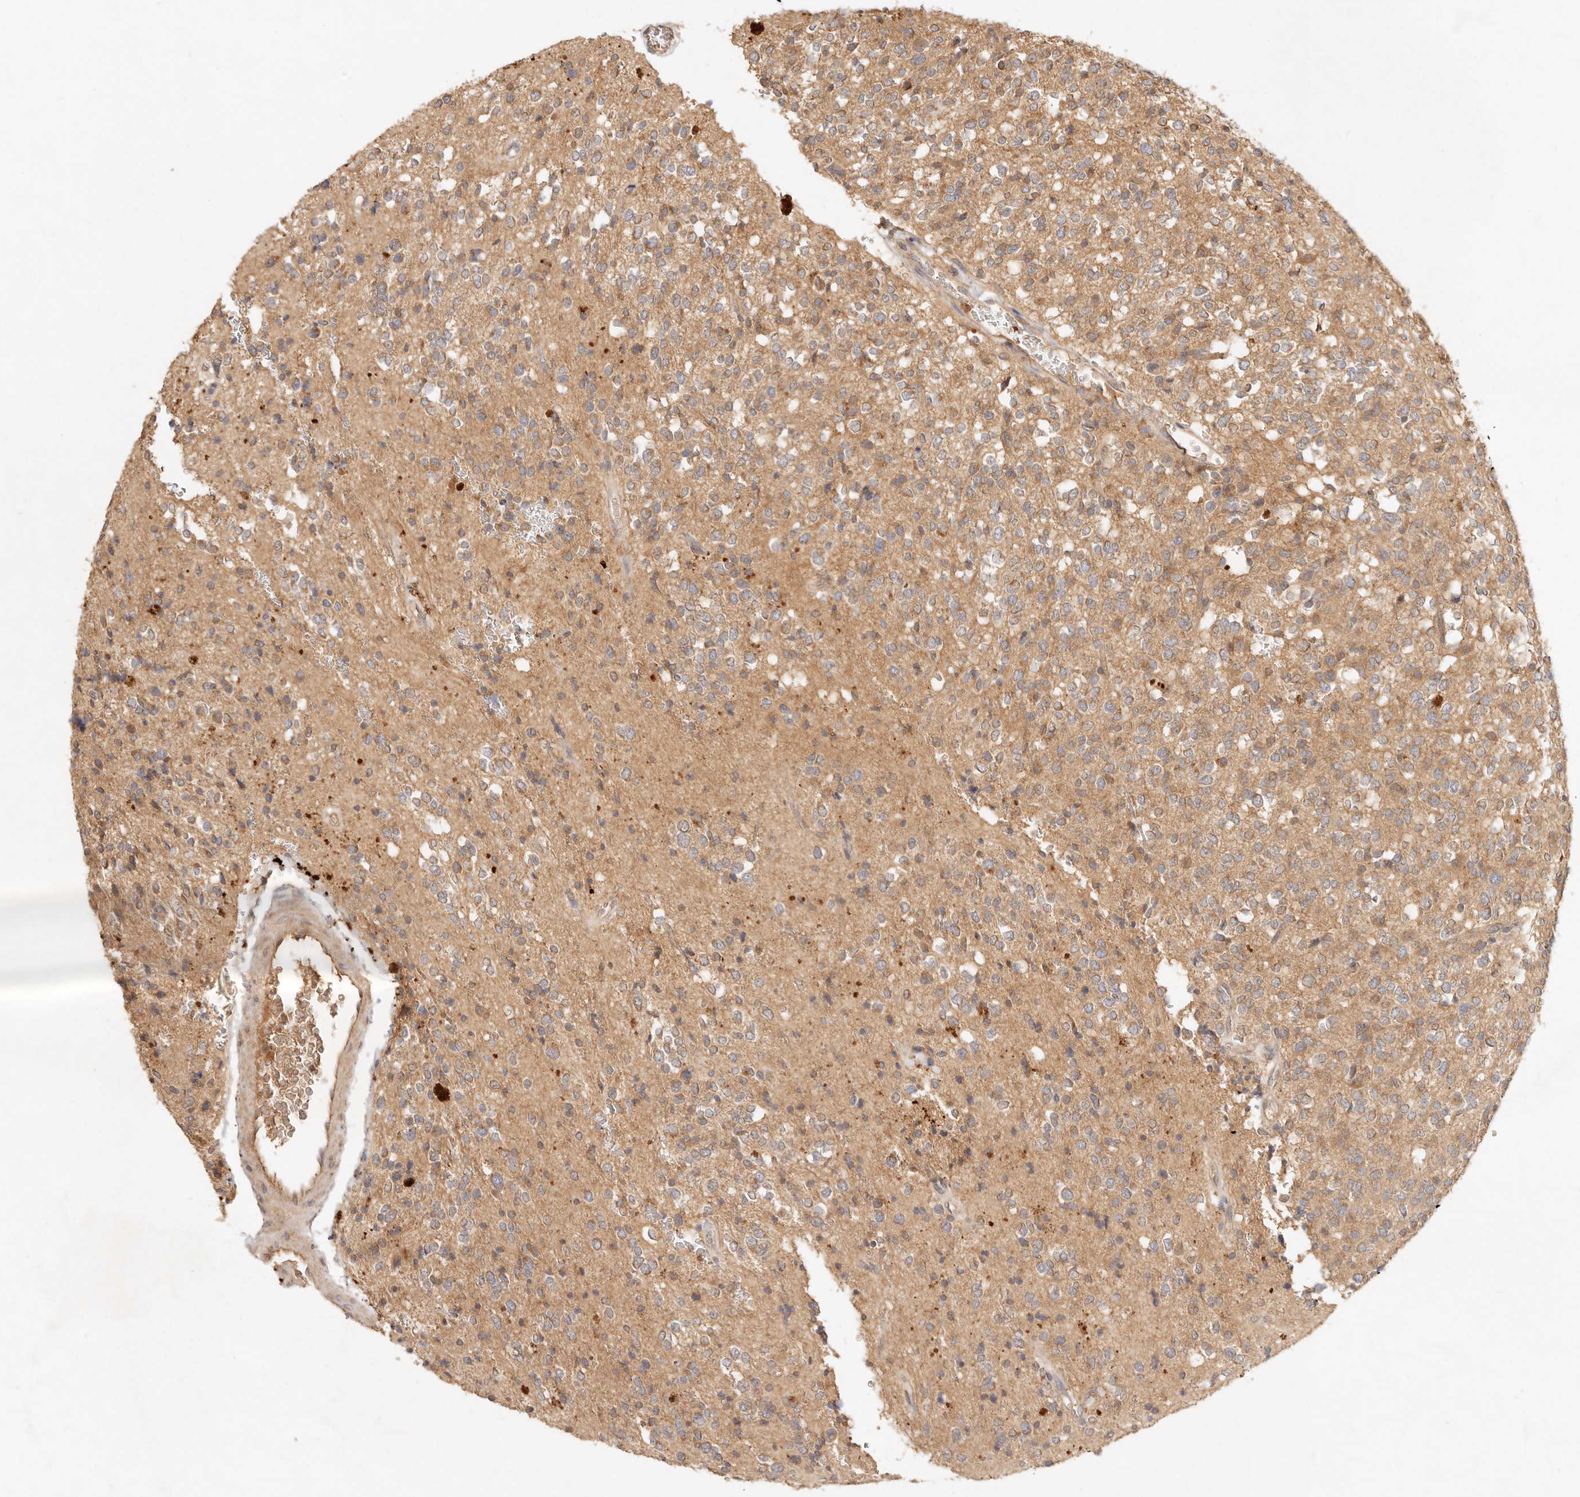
{"staining": {"intensity": "weak", "quantity": ">75%", "location": "cytoplasmic/membranous"}, "tissue": "glioma", "cell_type": "Tumor cells", "image_type": "cancer", "snomed": [{"axis": "morphology", "description": "Glioma, malignant, High grade"}, {"axis": "topography", "description": "Brain"}], "caption": "Immunohistochemical staining of human high-grade glioma (malignant) exhibits low levels of weak cytoplasmic/membranous staining in approximately >75% of tumor cells.", "gene": "FREM2", "patient": {"sex": "male", "age": 34}}